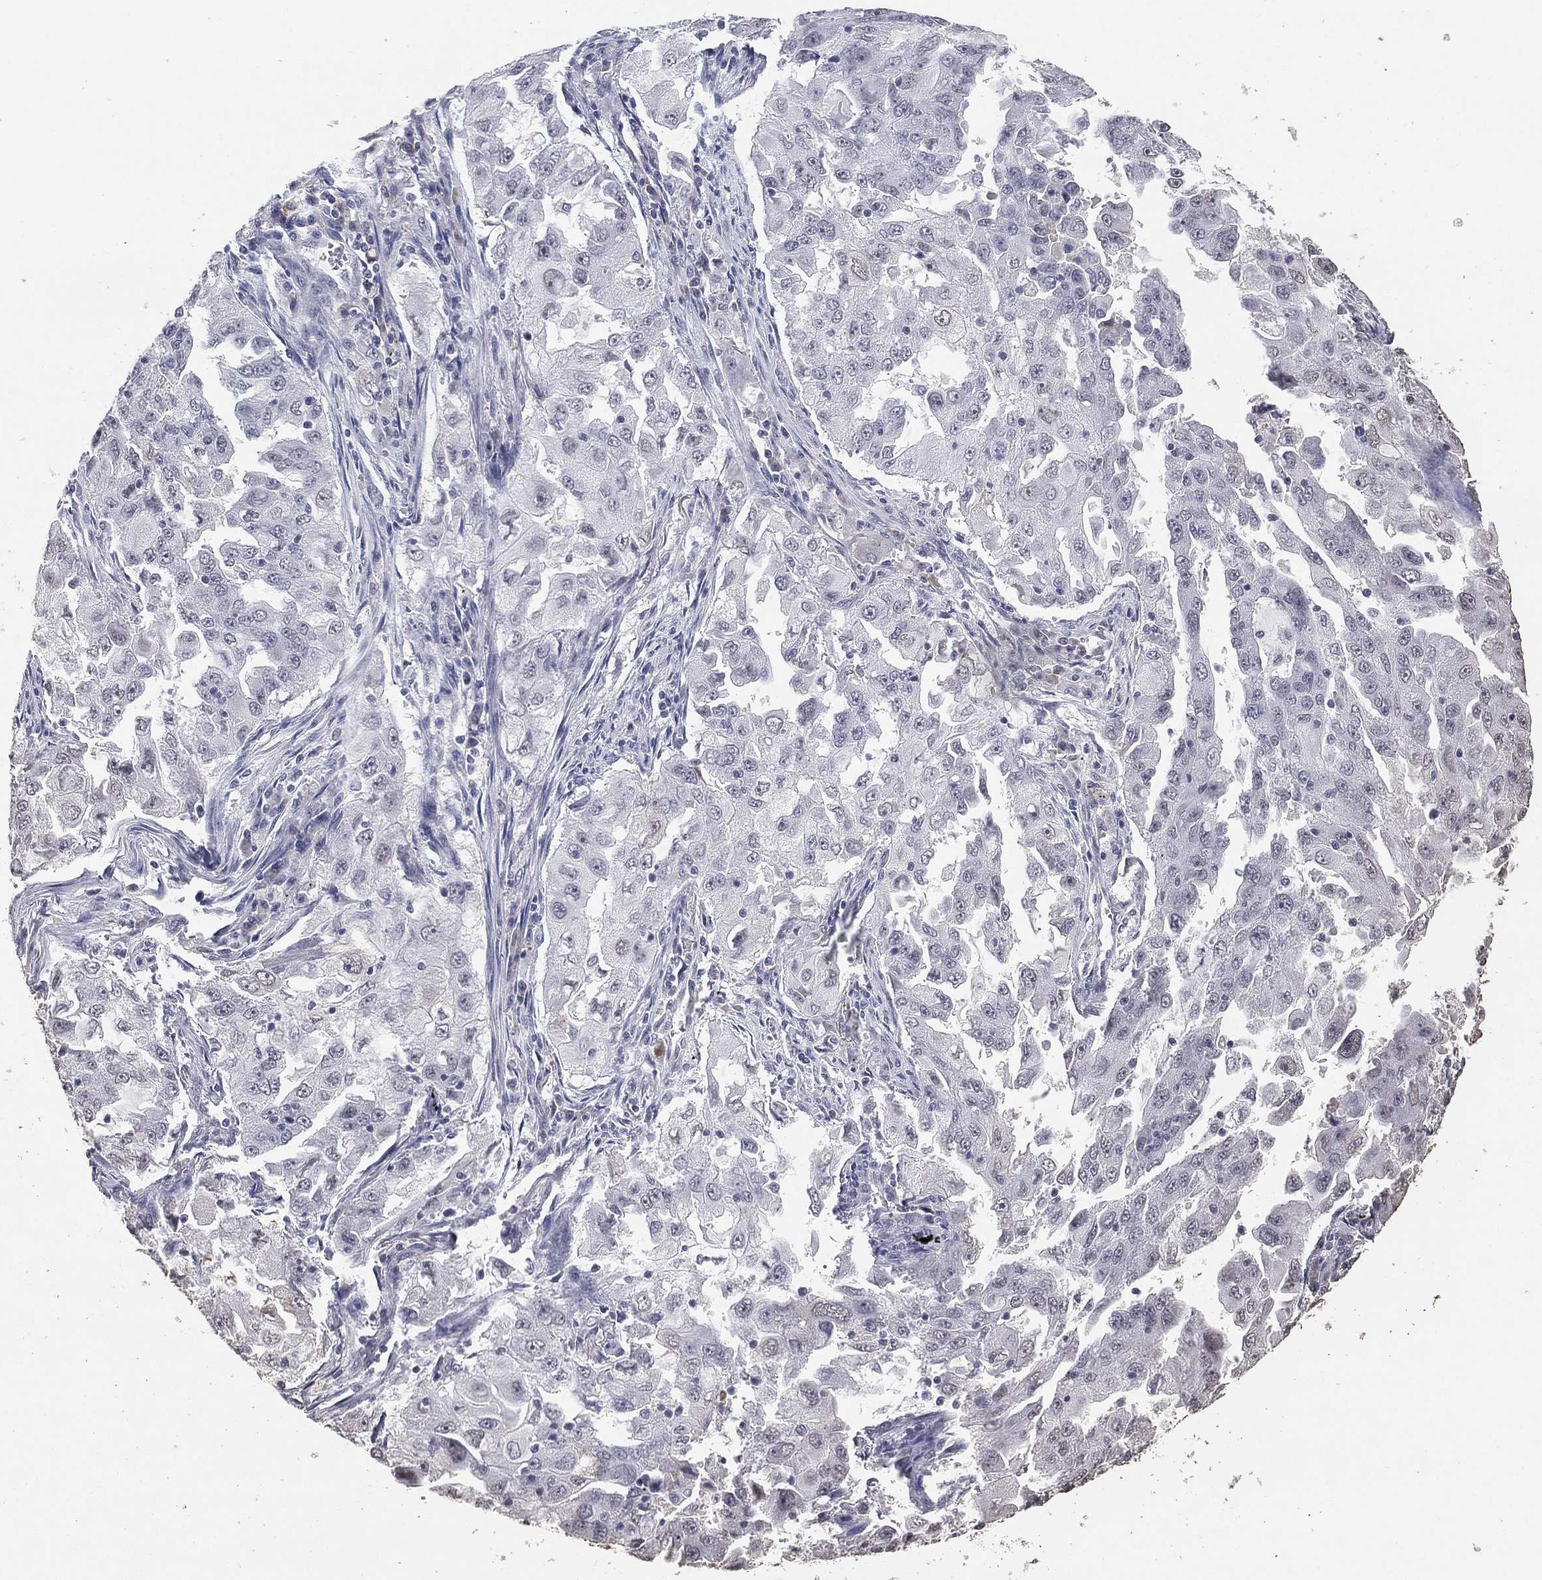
{"staining": {"intensity": "negative", "quantity": "none", "location": "none"}, "tissue": "lung cancer", "cell_type": "Tumor cells", "image_type": "cancer", "snomed": [{"axis": "morphology", "description": "Adenocarcinoma, NOS"}, {"axis": "topography", "description": "Lung"}], "caption": "Immunohistochemistry micrograph of human lung cancer (adenocarcinoma) stained for a protein (brown), which shows no expression in tumor cells. (Stains: DAB immunohistochemistry with hematoxylin counter stain, Microscopy: brightfield microscopy at high magnification).", "gene": "DSG1", "patient": {"sex": "female", "age": 61}}